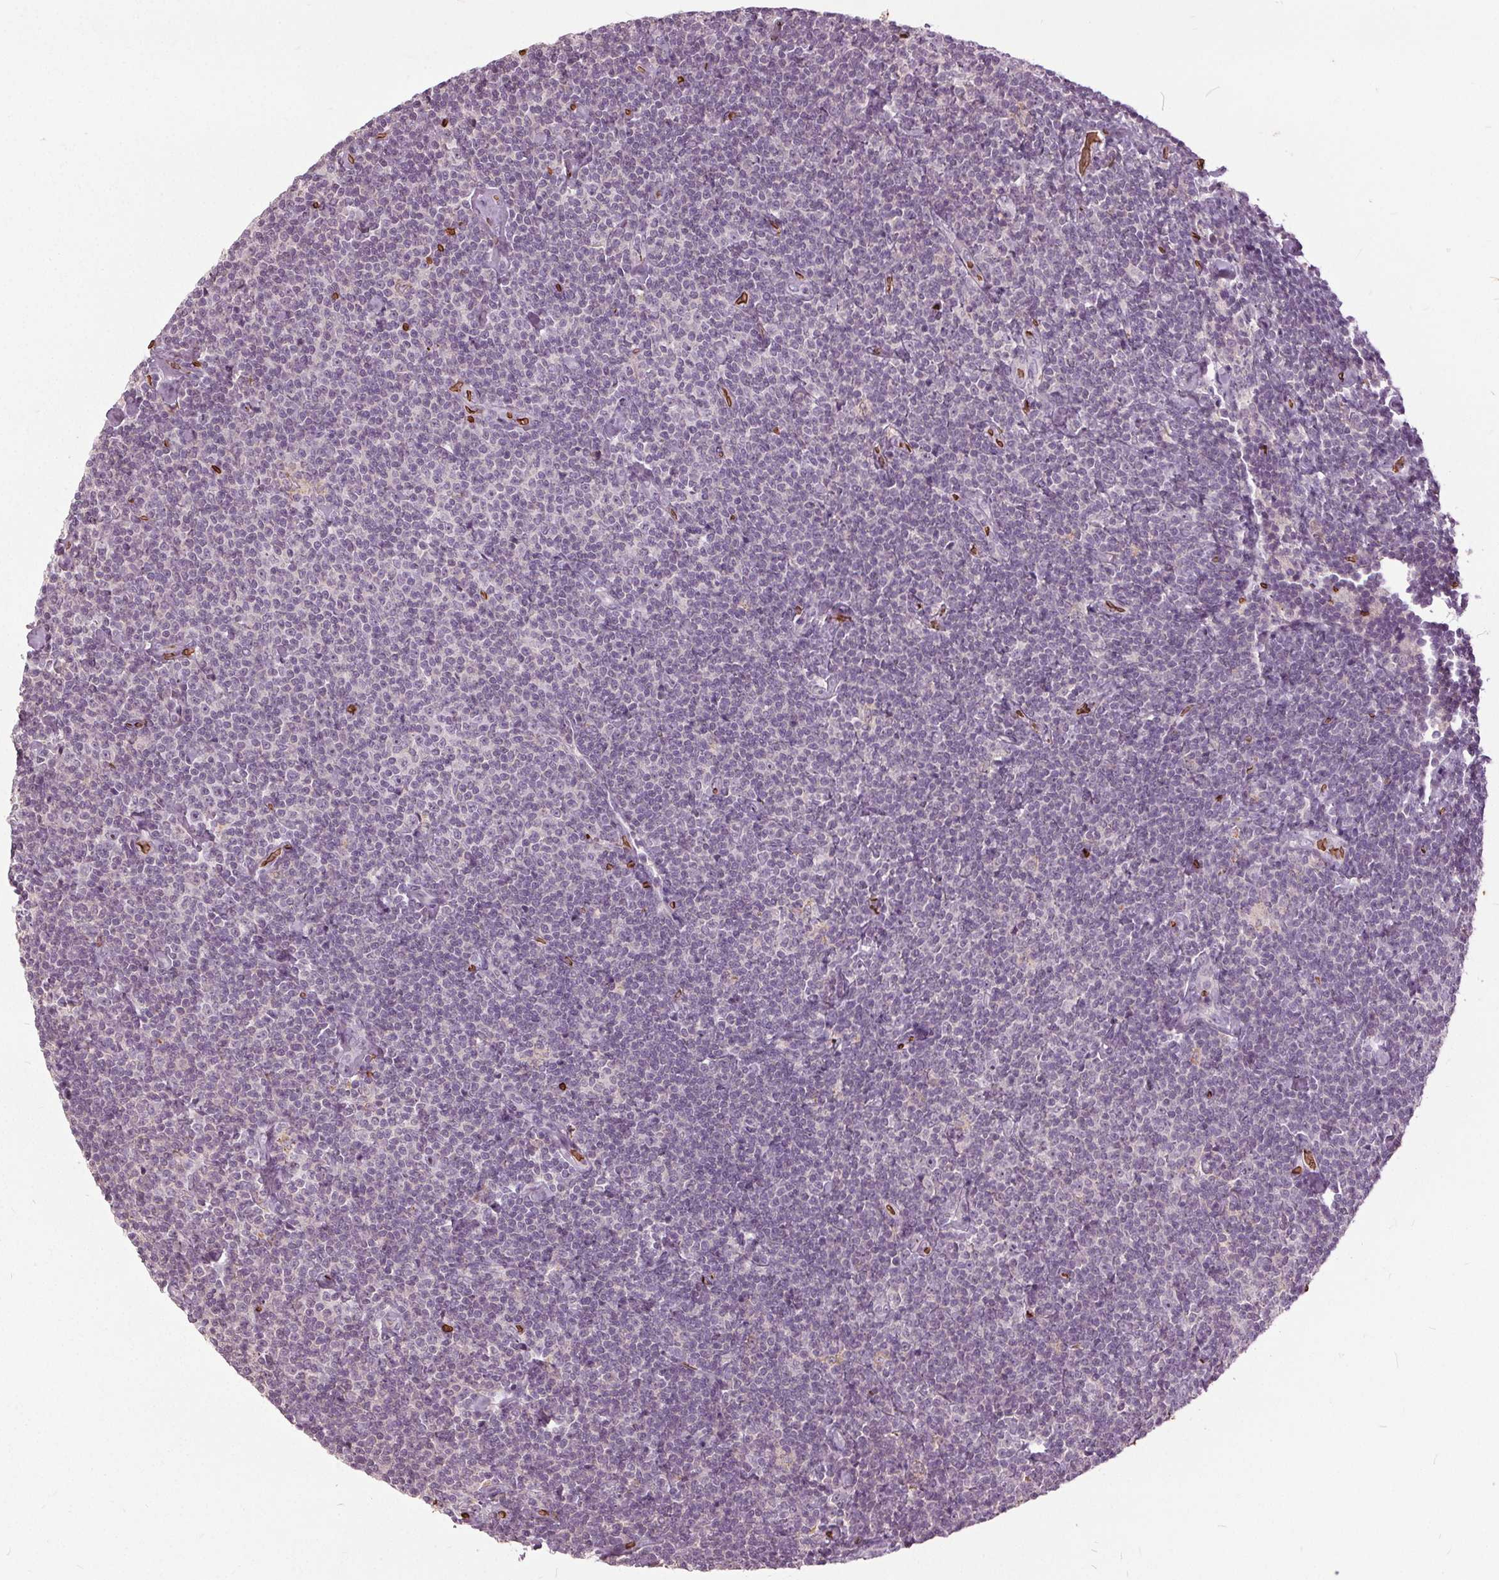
{"staining": {"intensity": "negative", "quantity": "none", "location": "none"}, "tissue": "lymphoma", "cell_type": "Tumor cells", "image_type": "cancer", "snomed": [{"axis": "morphology", "description": "Malignant lymphoma, non-Hodgkin's type, Low grade"}, {"axis": "topography", "description": "Lymph node"}], "caption": "The micrograph reveals no staining of tumor cells in lymphoma.", "gene": "SLC4A1", "patient": {"sex": "male", "age": 81}}